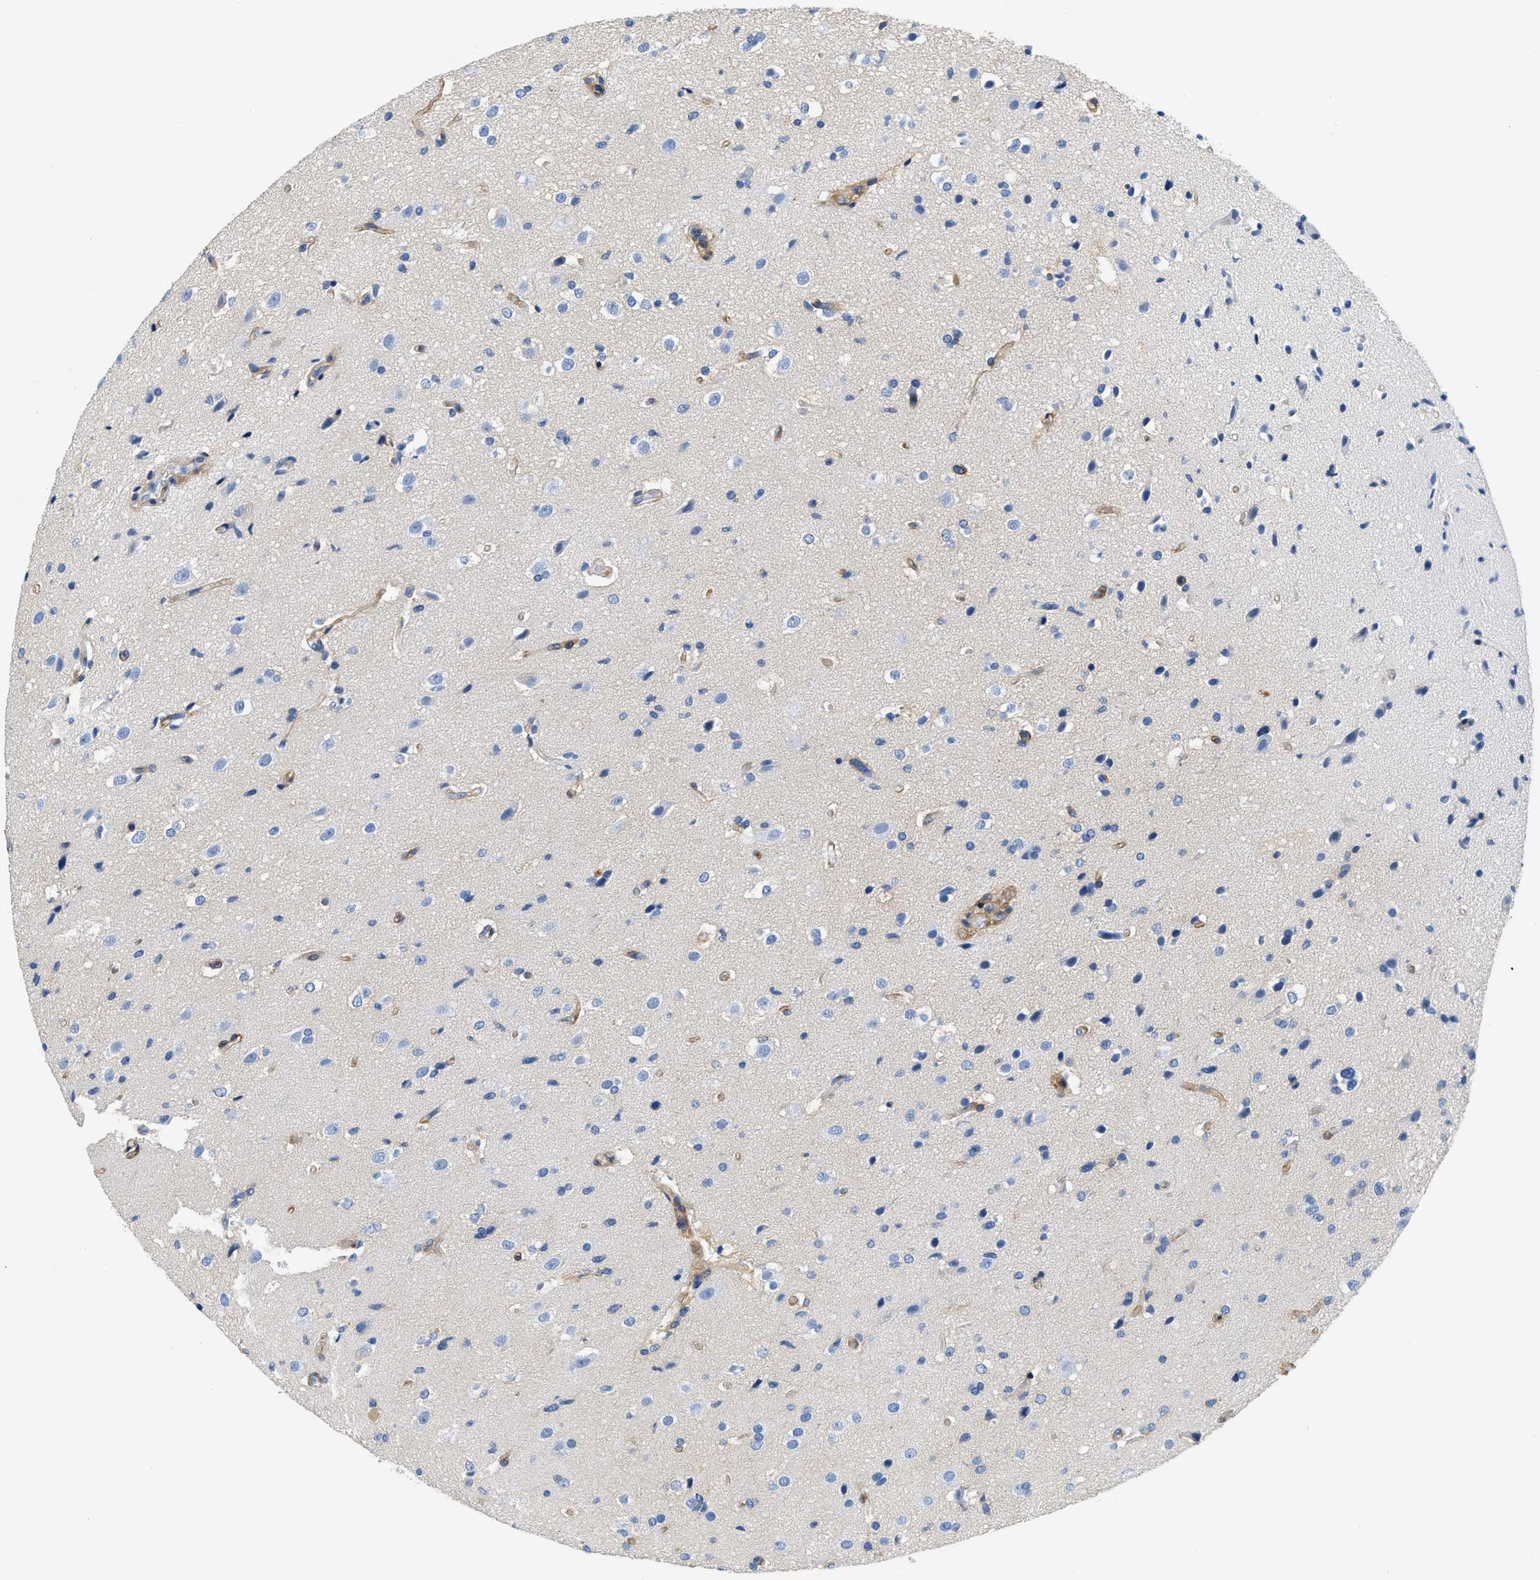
{"staining": {"intensity": "negative", "quantity": "none", "location": "none"}, "tissue": "glioma", "cell_type": "Tumor cells", "image_type": "cancer", "snomed": [{"axis": "morphology", "description": "Glioma, malignant, High grade"}, {"axis": "topography", "description": "Brain"}], "caption": "This is an immunohistochemistry histopathology image of malignant glioma (high-grade). There is no staining in tumor cells.", "gene": "PDGFRB", "patient": {"sex": "male", "age": 33}}